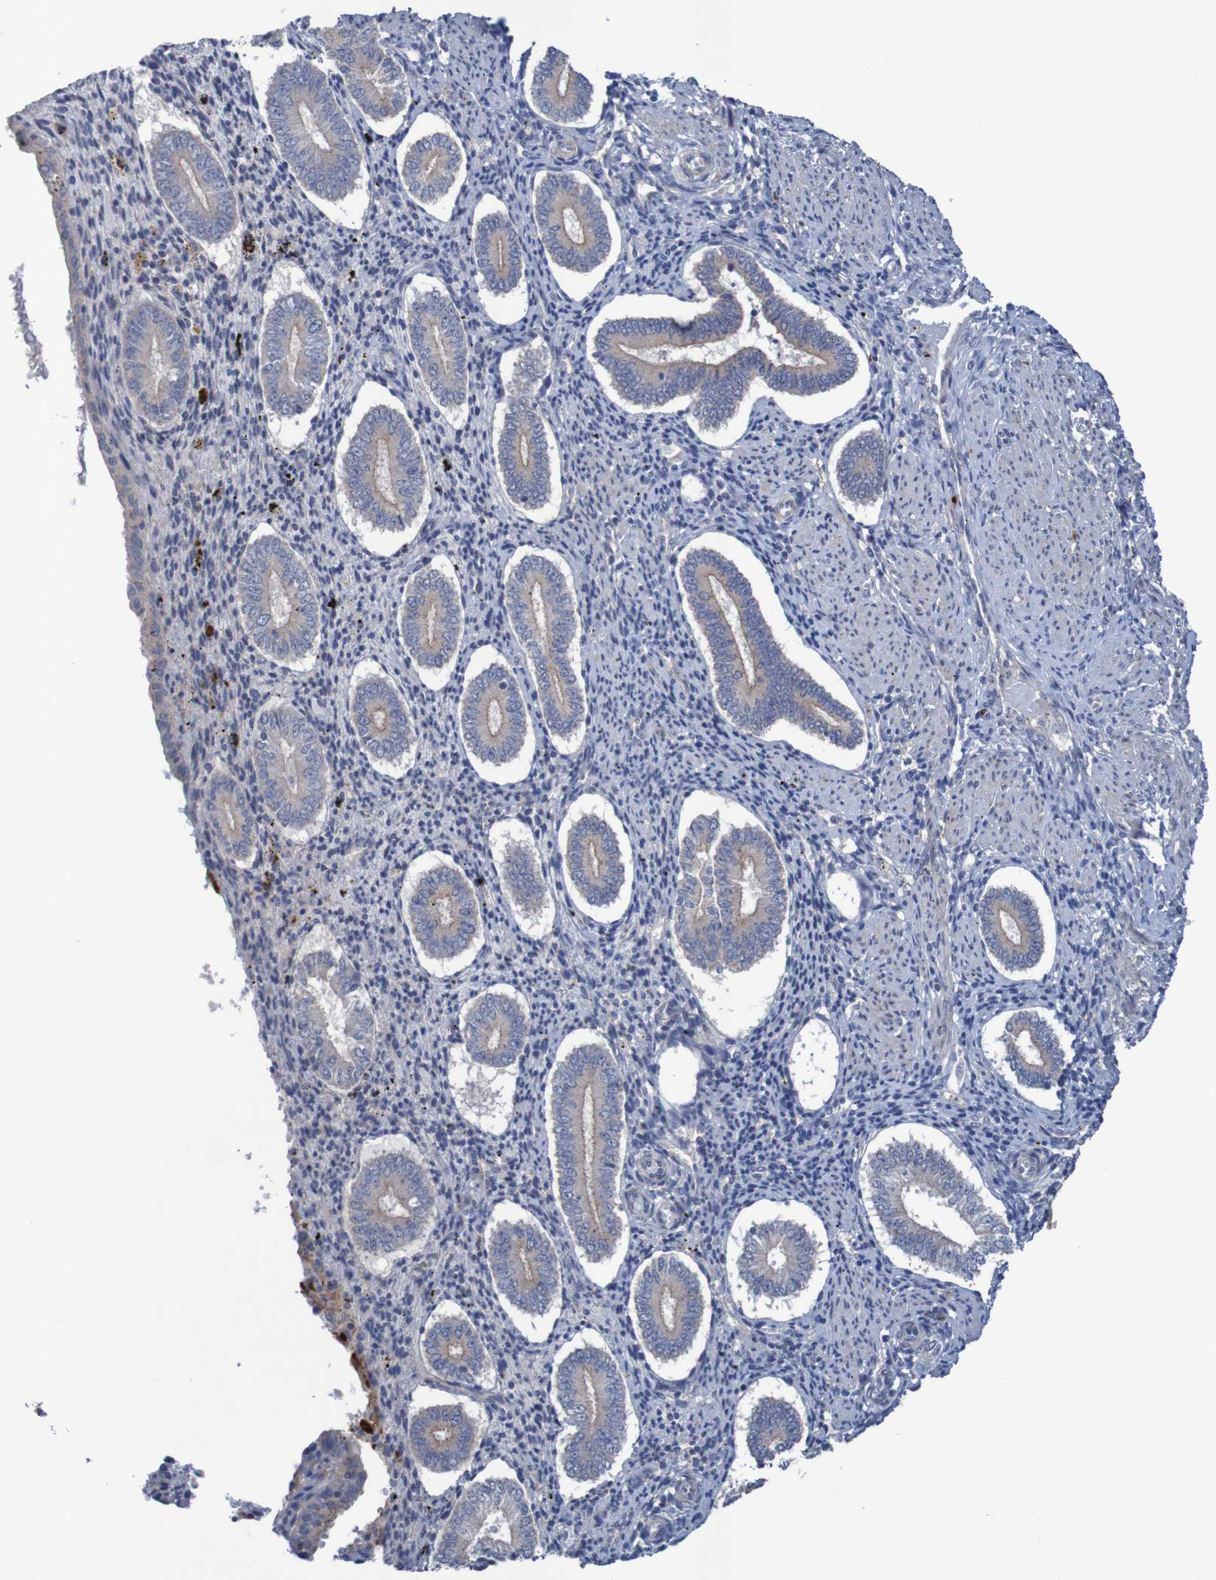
{"staining": {"intensity": "negative", "quantity": "none", "location": "none"}, "tissue": "endometrium", "cell_type": "Cells in endometrial stroma", "image_type": "normal", "snomed": [{"axis": "morphology", "description": "Normal tissue, NOS"}, {"axis": "topography", "description": "Endometrium"}], "caption": "Photomicrograph shows no significant protein staining in cells in endometrial stroma of benign endometrium. (Stains: DAB IHC with hematoxylin counter stain, Microscopy: brightfield microscopy at high magnification).", "gene": "ANGPT4", "patient": {"sex": "female", "age": 42}}